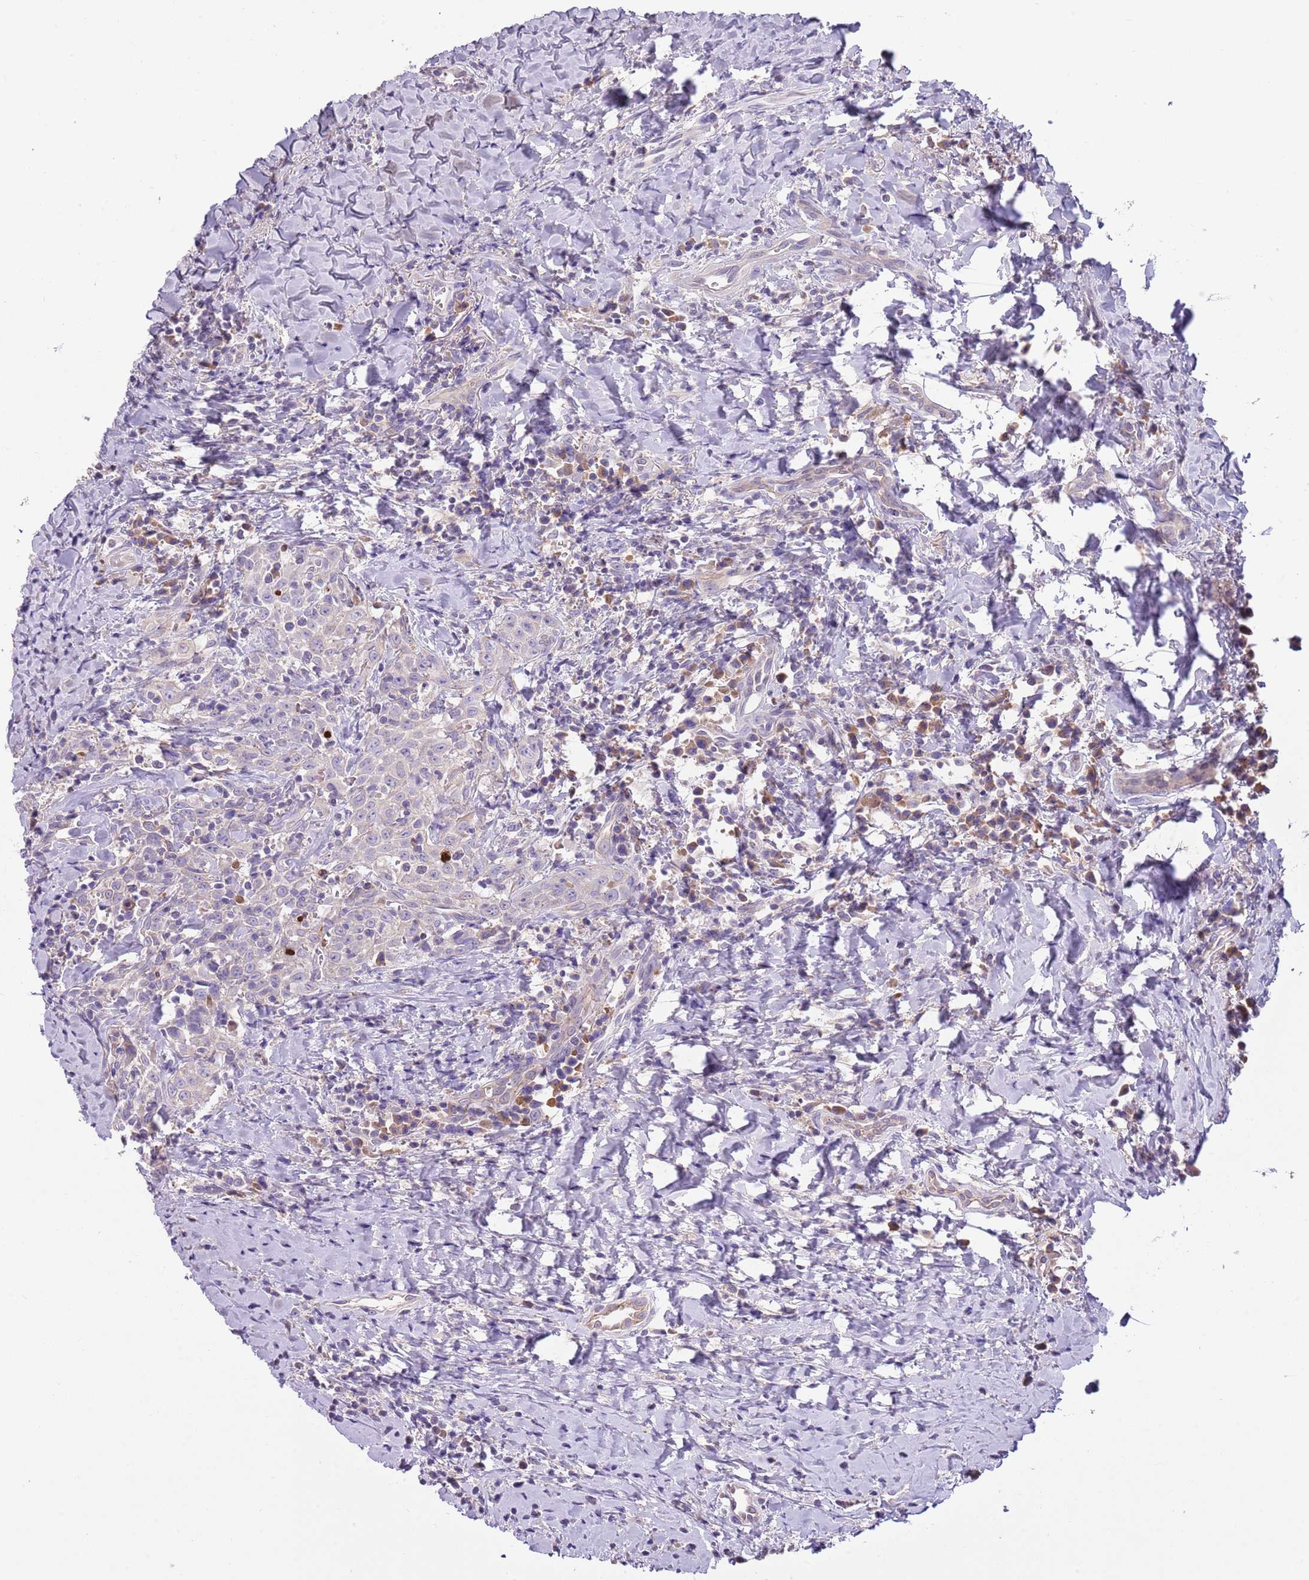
{"staining": {"intensity": "negative", "quantity": "none", "location": "none"}, "tissue": "head and neck cancer", "cell_type": "Tumor cells", "image_type": "cancer", "snomed": [{"axis": "morphology", "description": "Squamous cell carcinoma, NOS"}, {"axis": "topography", "description": "Head-Neck"}], "caption": "High power microscopy photomicrograph of an immunohistochemistry (IHC) micrograph of squamous cell carcinoma (head and neck), revealing no significant expression in tumor cells. Brightfield microscopy of immunohistochemistry (IHC) stained with DAB (brown) and hematoxylin (blue), captured at high magnification.", "gene": "HES3", "patient": {"sex": "female", "age": 70}}